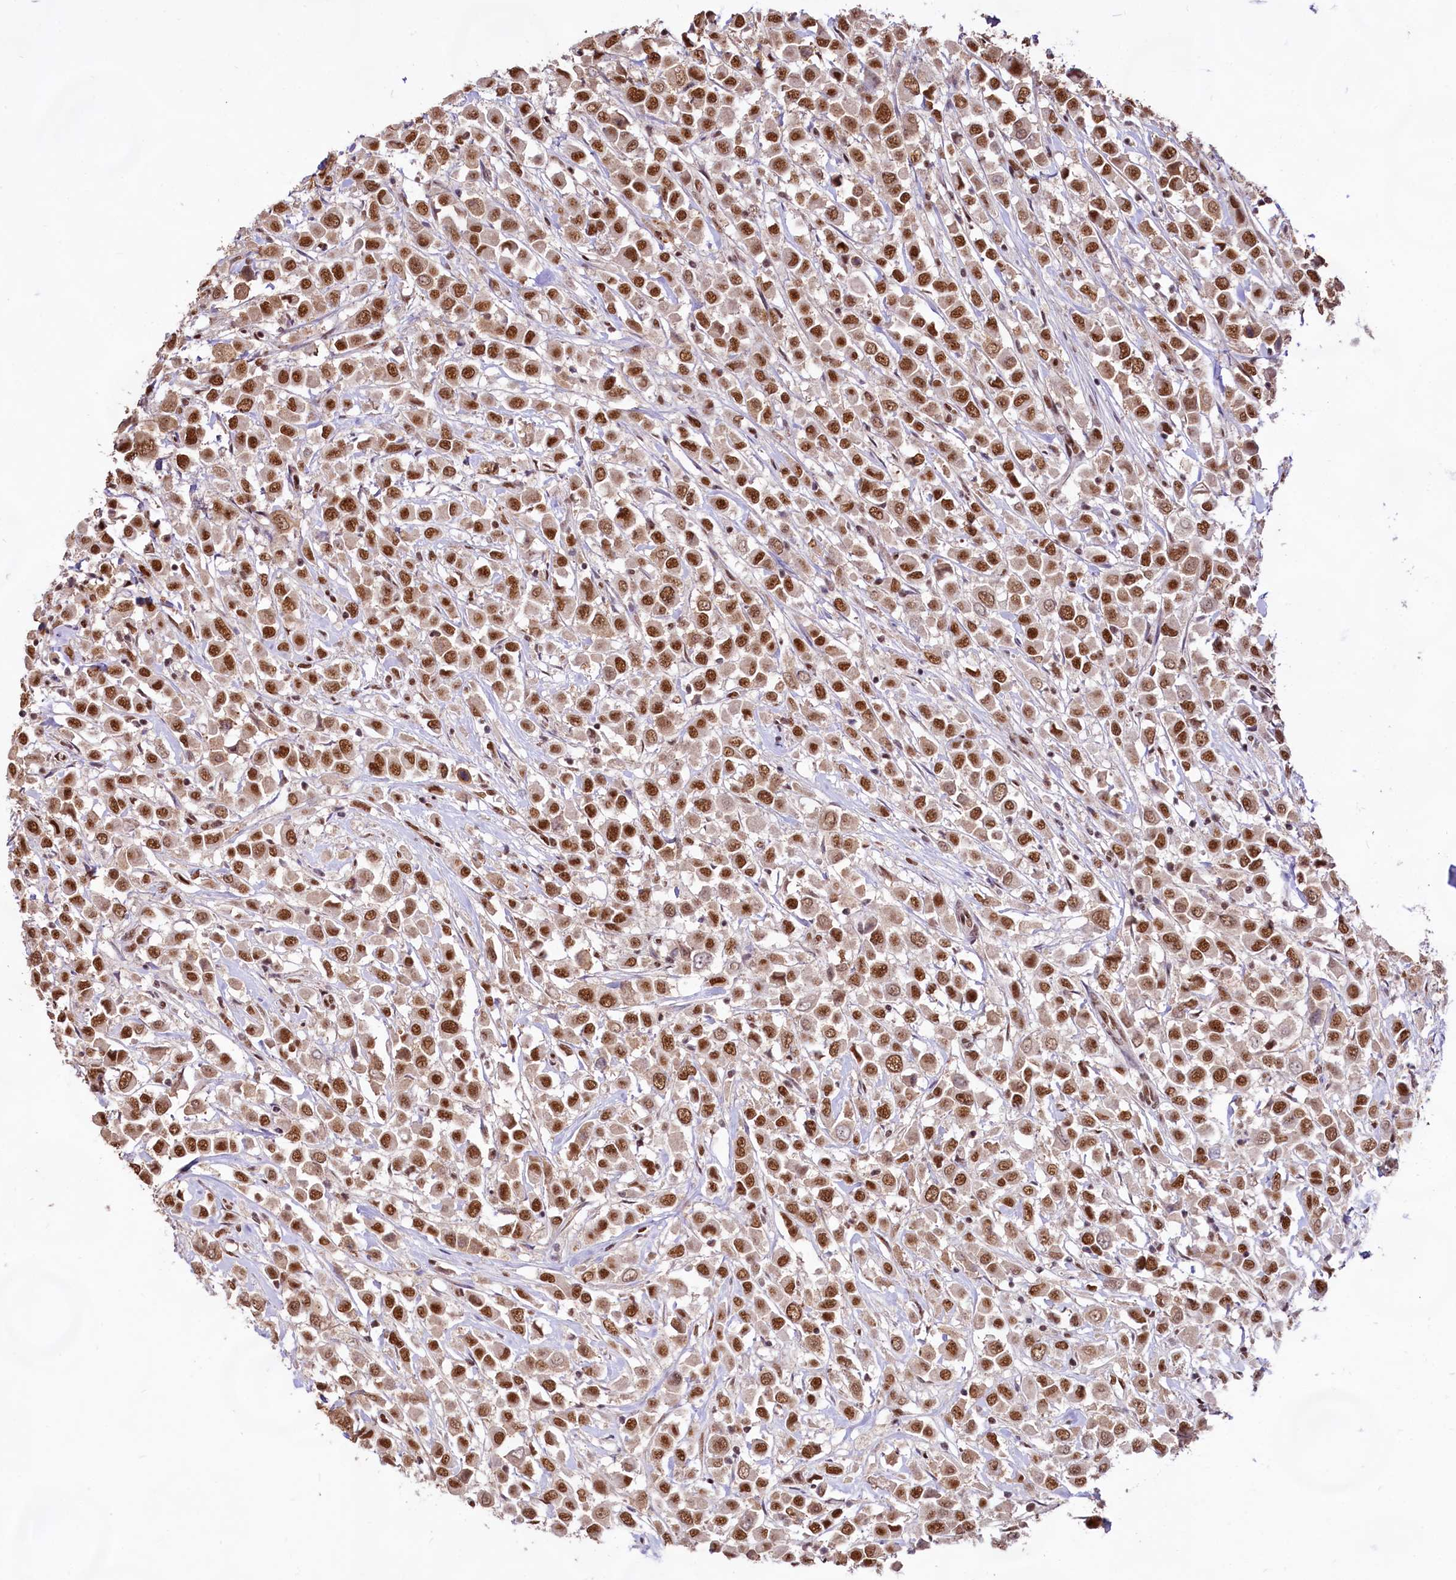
{"staining": {"intensity": "strong", "quantity": ">75%", "location": "nuclear"}, "tissue": "breast cancer", "cell_type": "Tumor cells", "image_type": "cancer", "snomed": [{"axis": "morphology", "description": "Duct carcinoma"}, {"axis": "topography", "description": "Breast"}], "caption": "High-magnification brightfield microscopy of breast invasive ductal carcinoma stained with DAB (brown) and counterstained with hematoxylin (blue). tumor cells exhibit strong nuclear staining is seen in approximately>75% of cells. (DAB = brown stain, brightfield microscopy at high magnification).", "gene": "HIRA", "patient": {"sex": "female", "age": 61}}